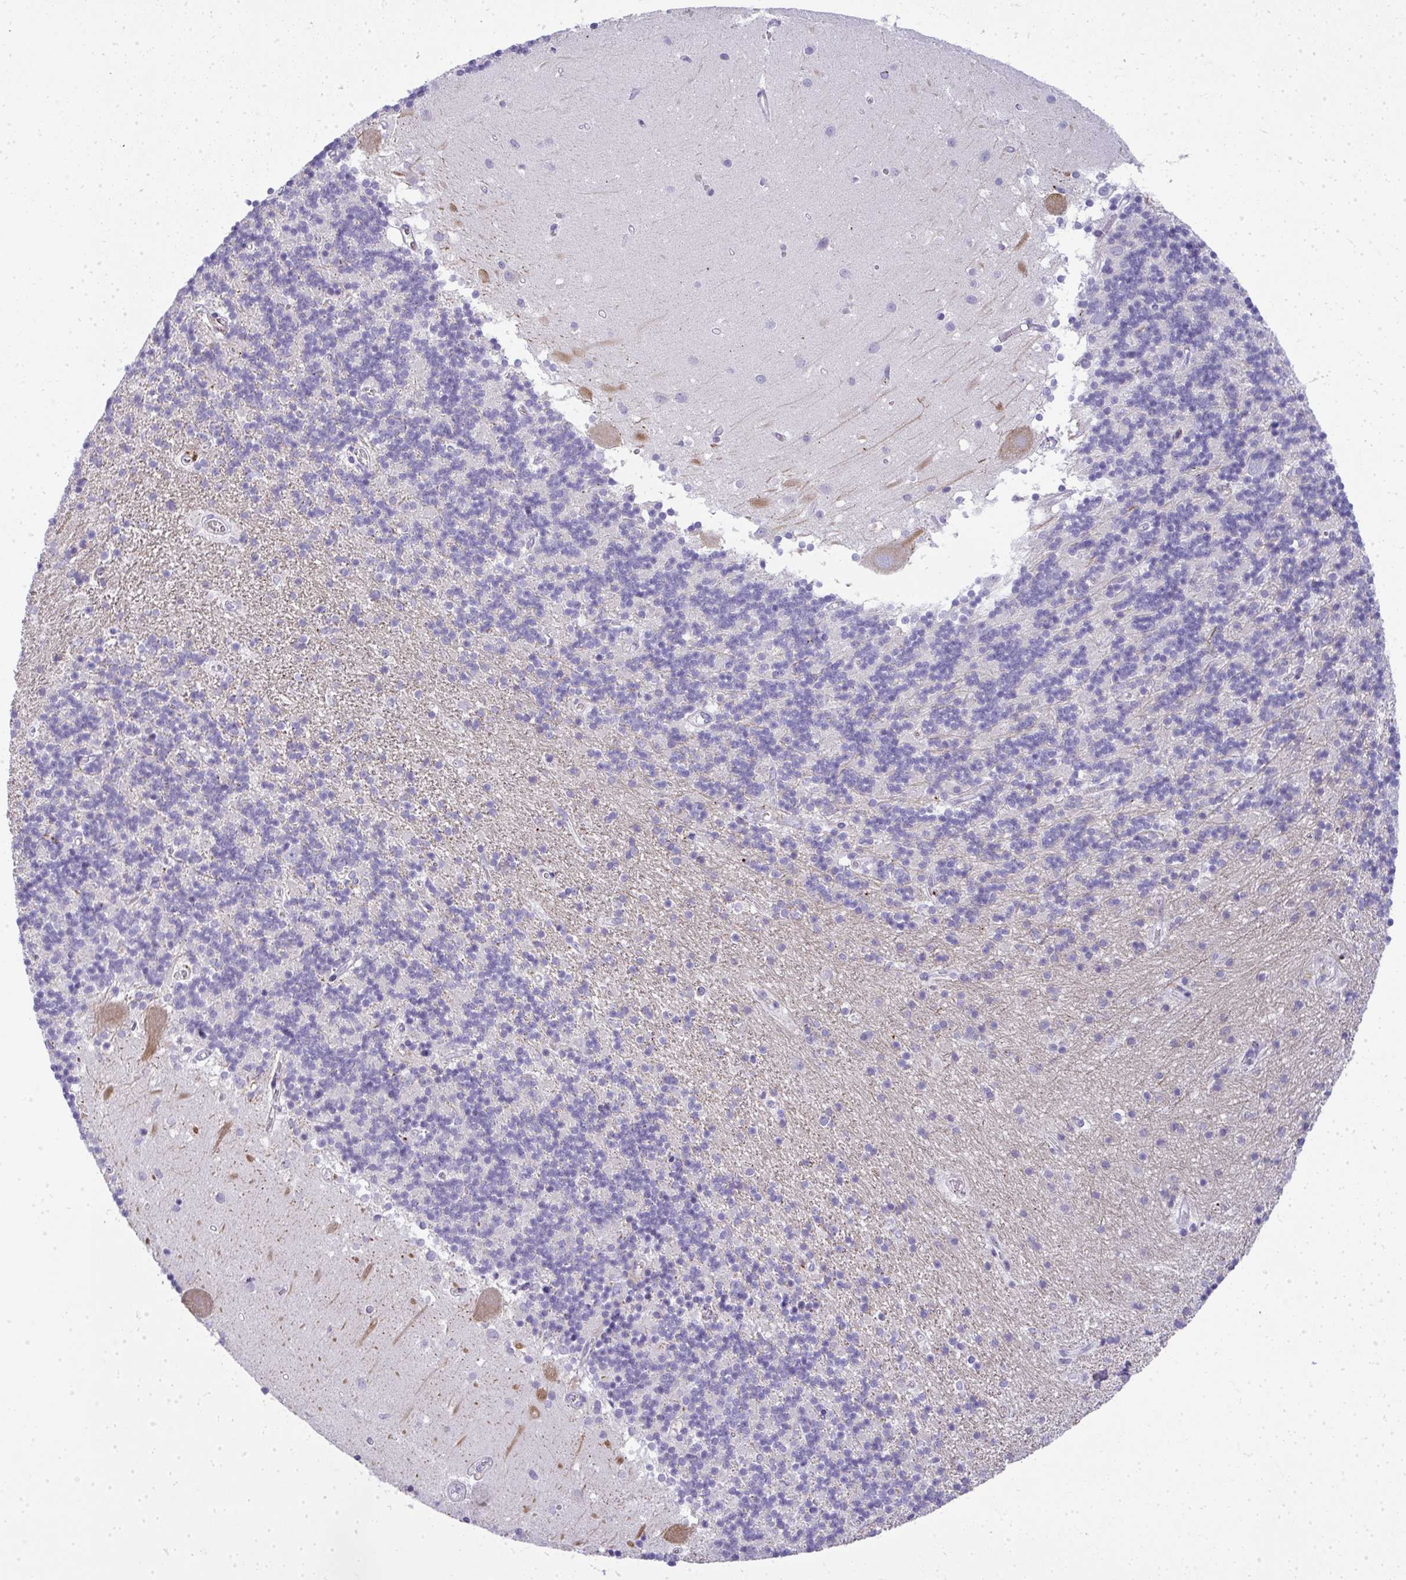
{"staining": {"intensity": "negative", "quantity": "none", "location": "none"}, "tissue": "cerebellum", "cell_type": "Cells in granular layer", "image_type": "normal", "snomed": [{"axis": "morphology", "description": "Normal tissue, NOS"}, {"axis": "topography", "description": "Cerebellum"}], "caption": "High magnification brightfield microscopy of normal cerebellum stained with DAB (brown) and counterstained with hematoxylin (blue): cells in granular layer show no significant positivity.", "gene": "VPS4B", "patient": {"sex": "male", "age": 54}}